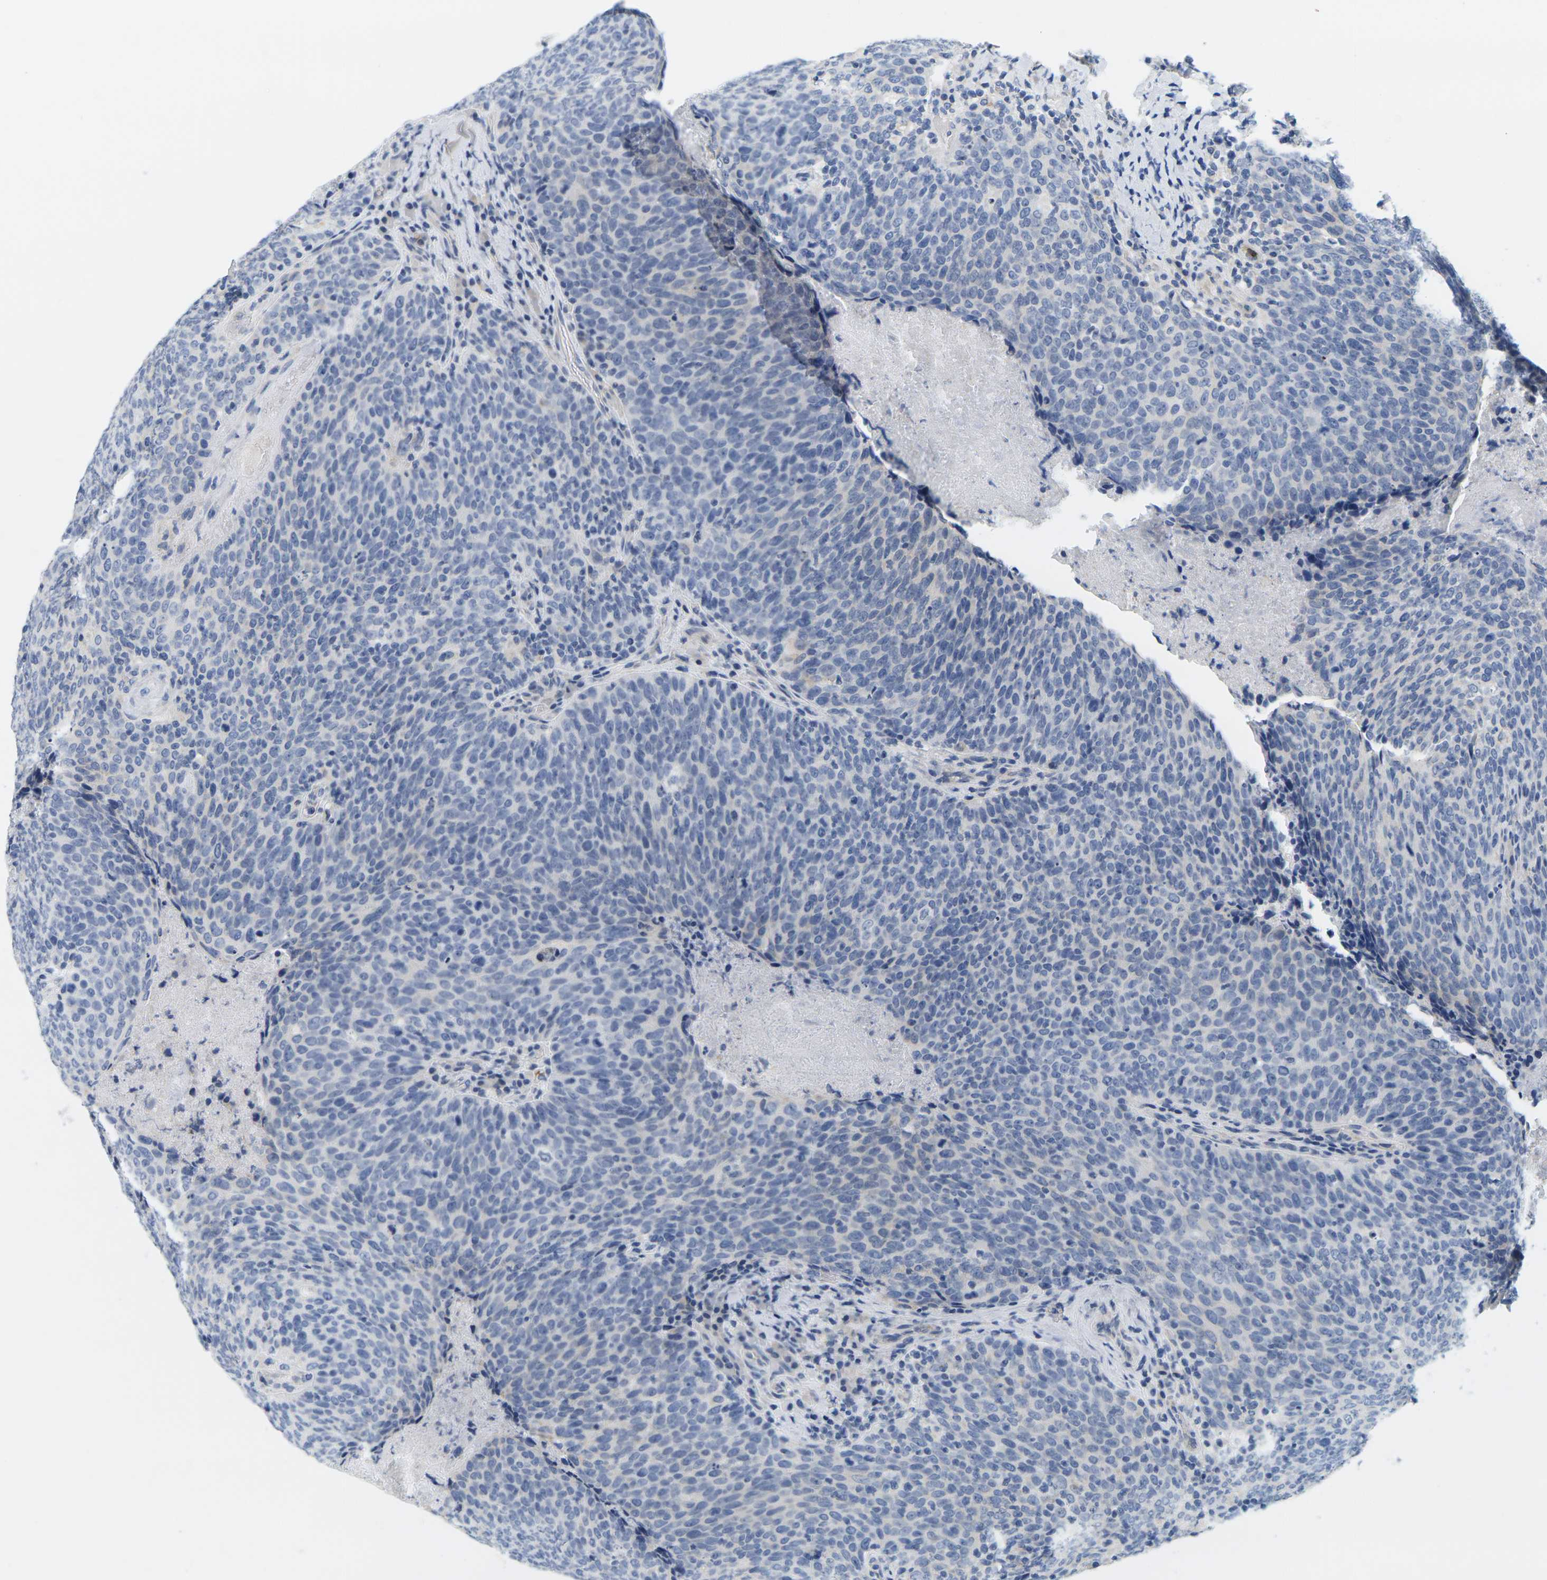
{"staining": {"intensity": "negative", "quantity": "none", "location": "none"}, "tissue": "head and neck cancer", "cell_type": "Tumor cells", "image_type": "cancer", "snomed": [{"axis": "morphology", "description": "Squamous cell carcinoma, NOS"}, {"axis": "morphology", "description": "Squamous cell carcinoma, metastatic, NOS"}, {"axis": "topography", "description": "Lymph node"}, {"axis": "topography", "description": "Head-Neck"}], "caption": "Tumor cells are negative for protein expression in human head and neck cancer.", "gene": "KLK5", "patient": {"sex": "male", "age": 62}}